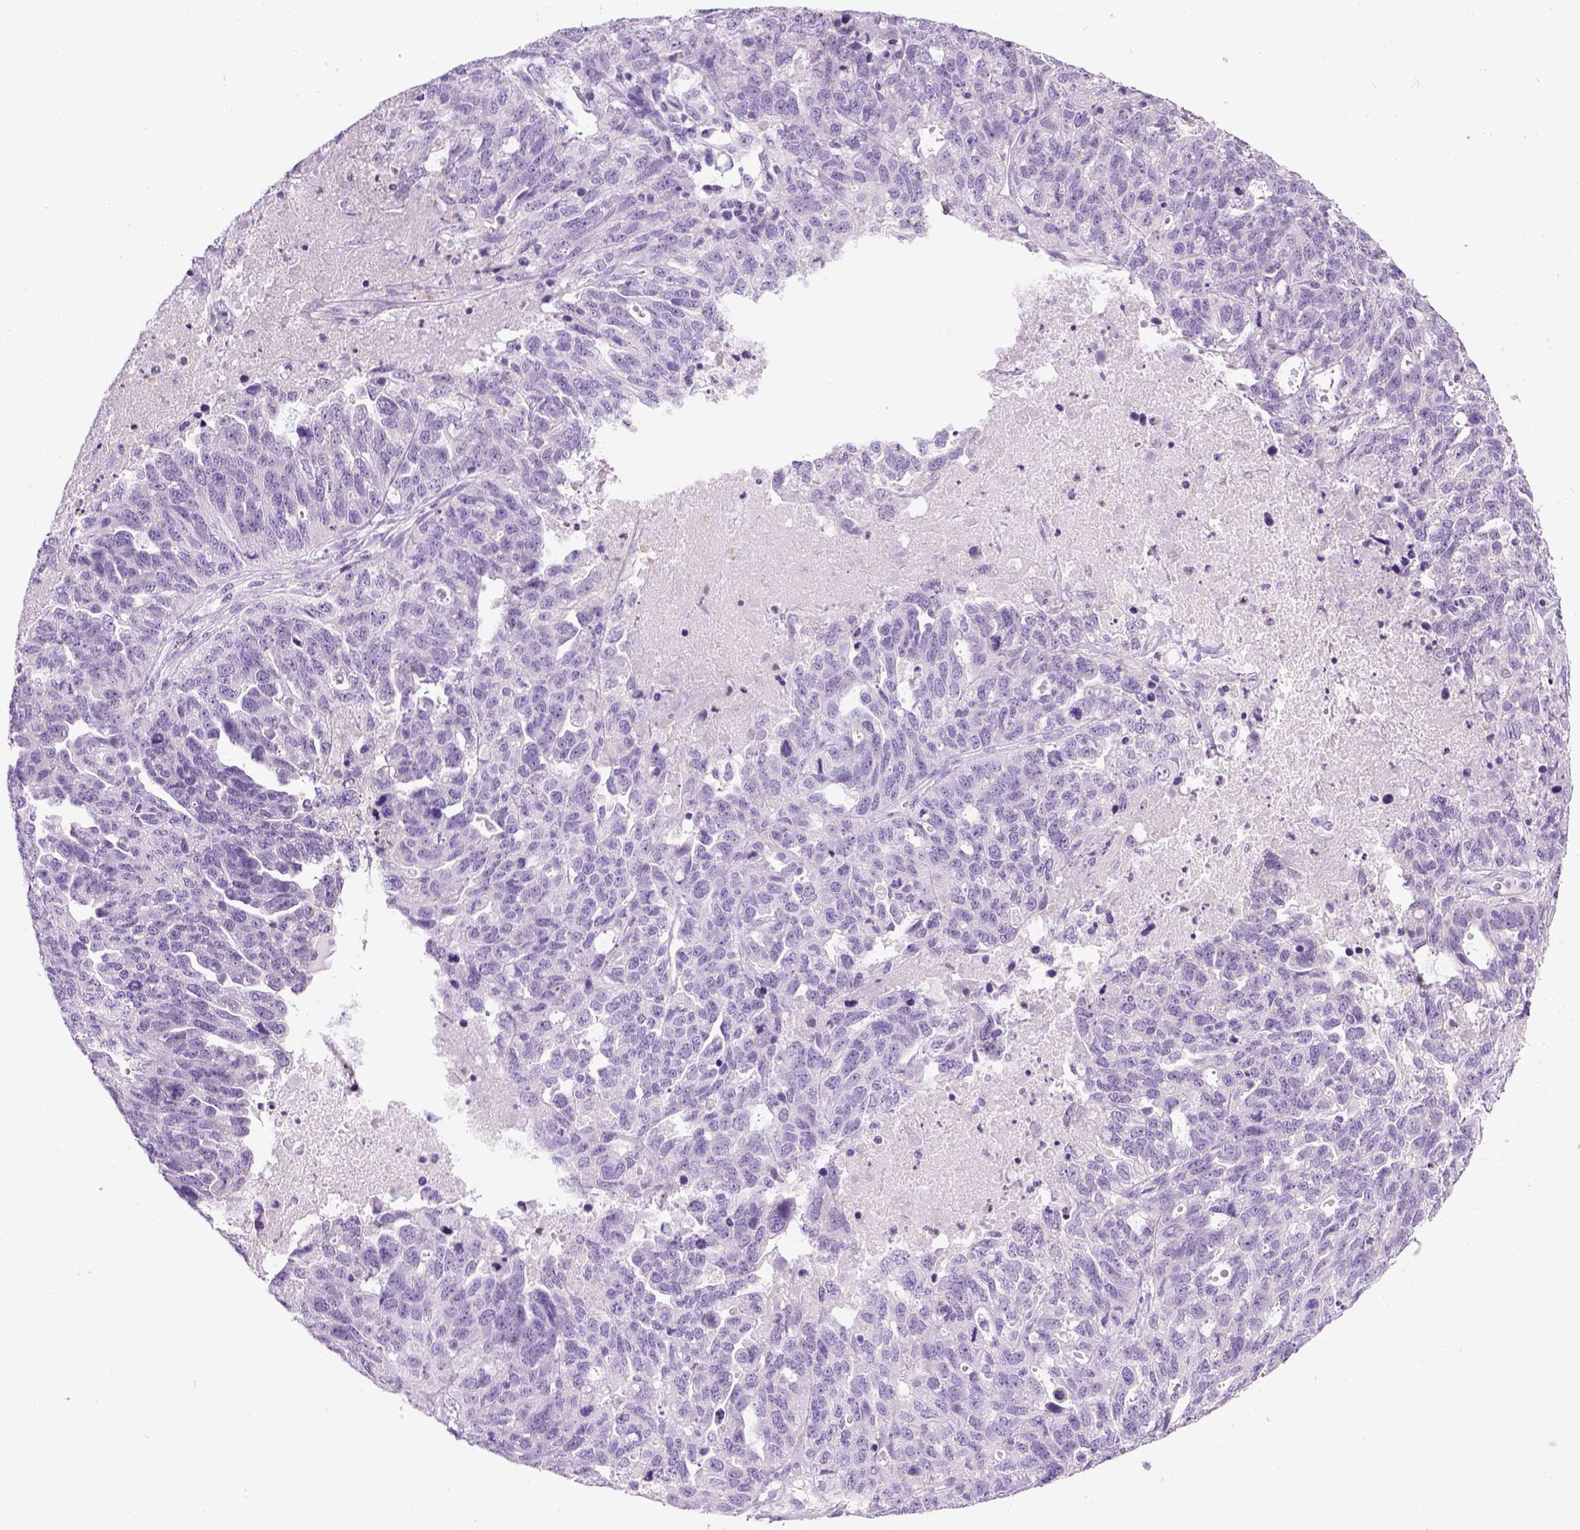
{"staining": {"intensity": "negative", "quantity": "none", "location": "none"}, "tissue": "ovarian cancer", "cell_type": "Tumor cells", "image_type": "cancer", "snomed": [{"axis": "morphology", "description": "Cystadenocarcinoma, serous, NOS"}, {"axis": "topography", "description": "Ovary"}], "caption": "IHC of ovarian cancer displays no positivity in tumor cells. The staining was performed using DAB to visualize the protein expression in brown, while the nuclei were stained in blue with hematoxylin (Magnification: 20x).", "gene": "TMEM38A", "patient": {"sex": "female", "age": 71}}